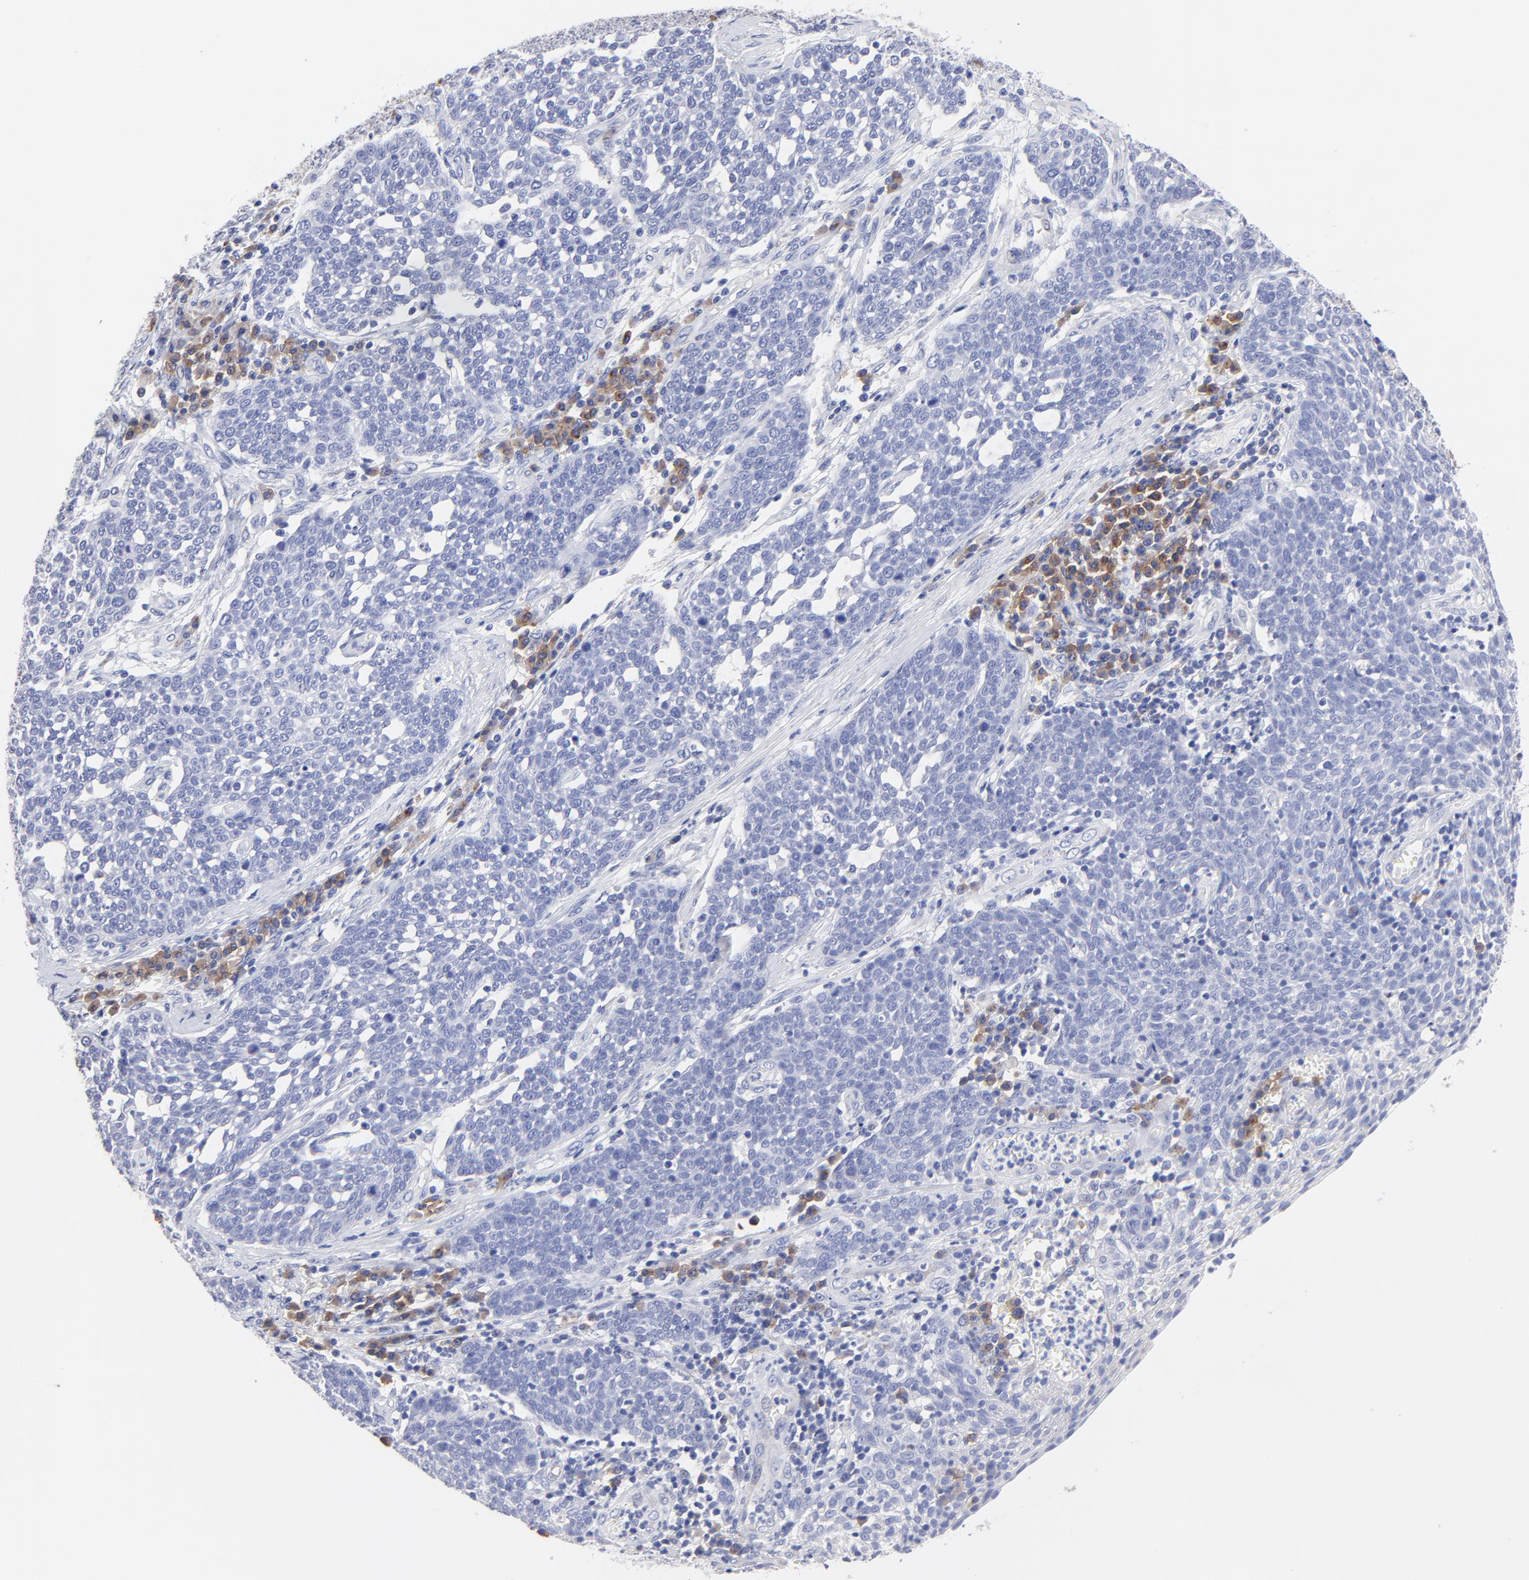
{"staining": {"intensity": "negative", "quantity": "none", "location": "none"}, "tissue": "cervical cancer", "cell_type": "Tumor cells", "image_type": "cancer", "snomed": [{"axis": "morphology", "description": "Squamous cell carcinoma, NOS"}, {"axis": "topography", "description": "Cervix"}], "caption": "The IHC photomicrograph has no significant staining in tumor cells of squamous cell carcinoma (cervical) tissue. (Stains: DAB IHC with hematoxylin counter stain, Microscopy: brightfield microscopy at high magnification).", "gene": "LAX1", "patient": {"sex": "female", "age": 34}}